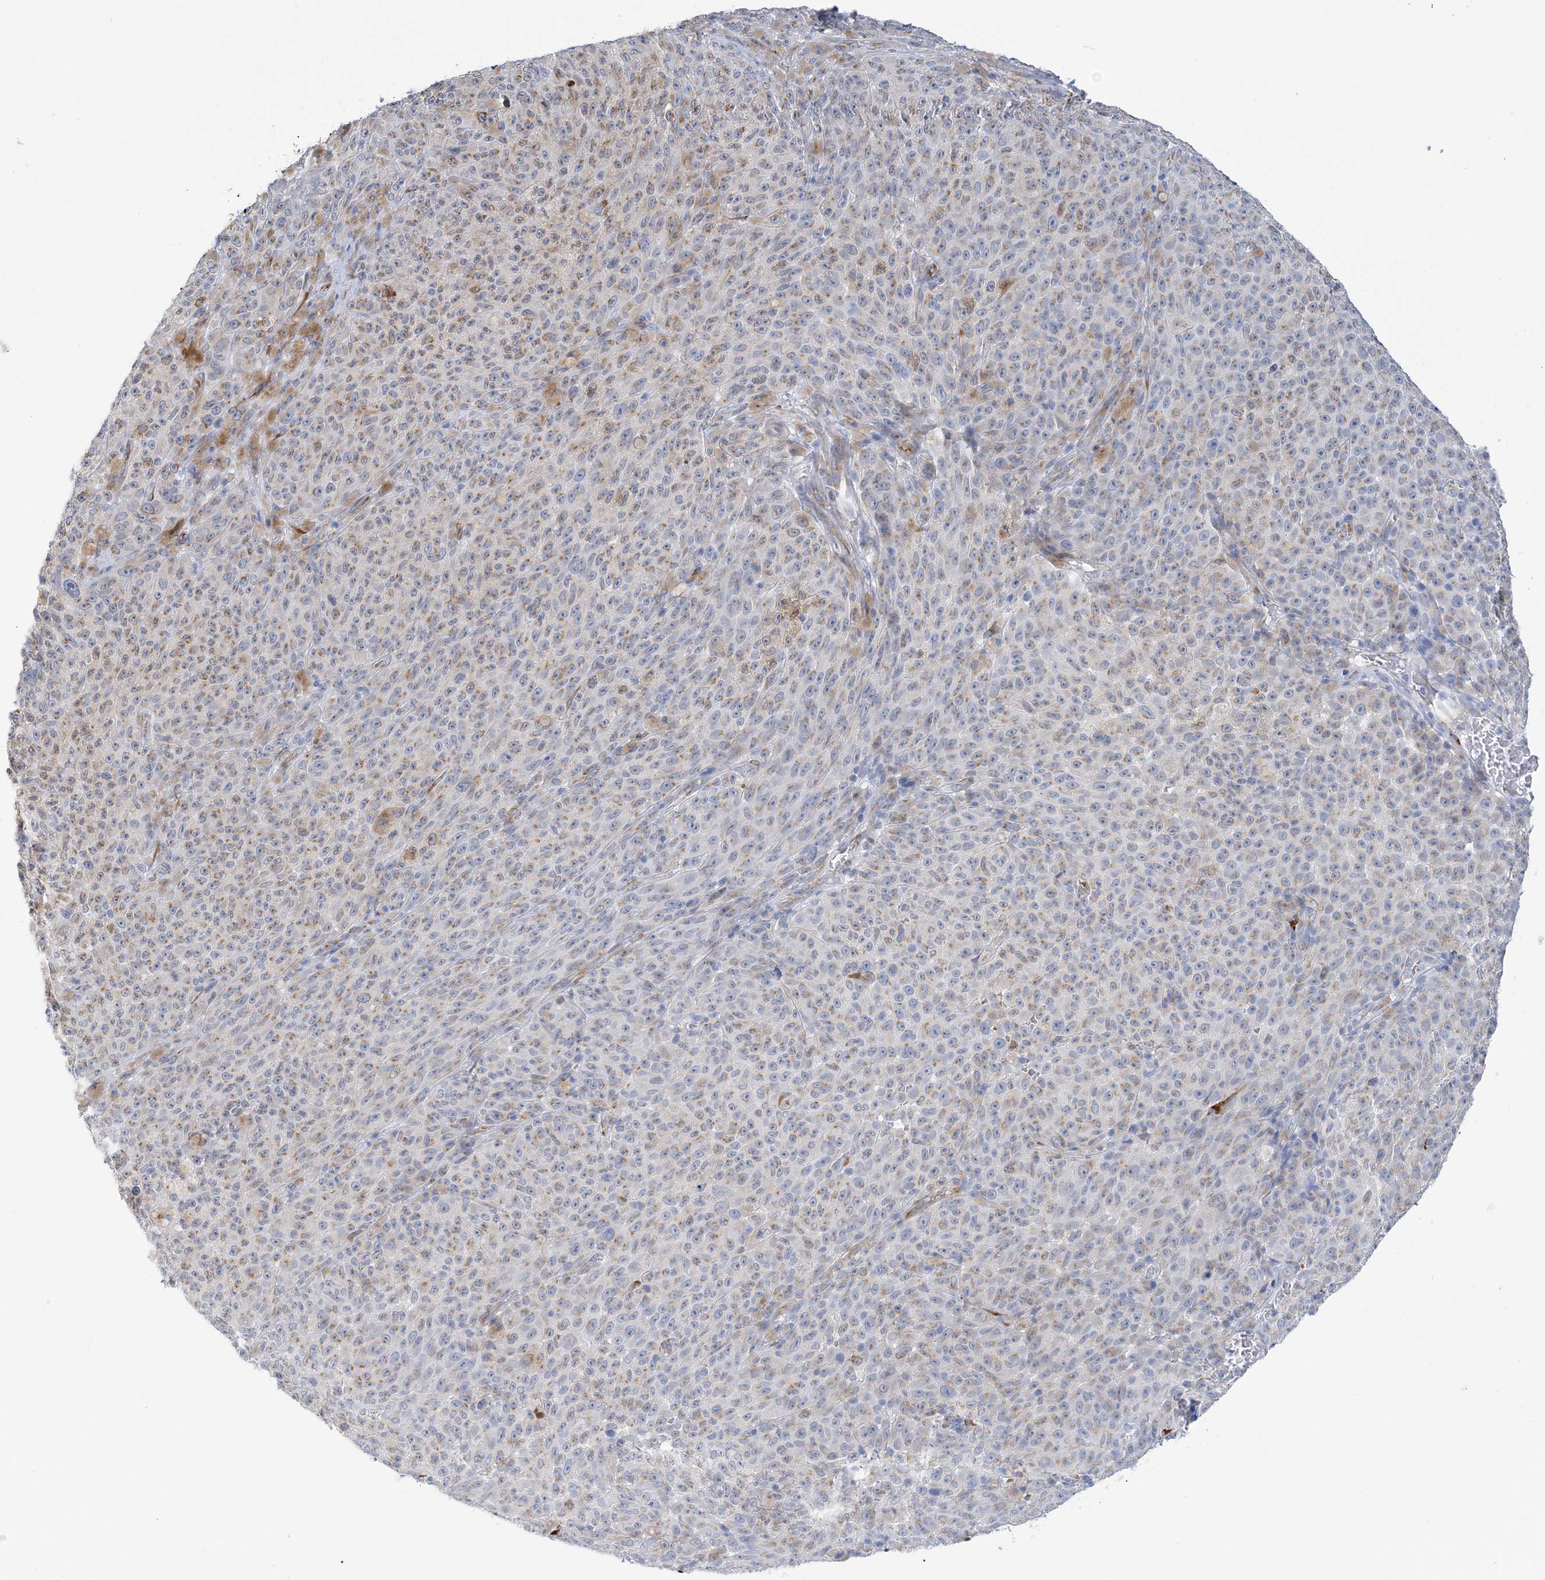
{"staining": {"intensity": "moderate", "quantity": "25%-75%", "location": "cytoplasmic/membranous"}, "tissue": "melanoma", "cell_type": "Tumor cells", "image_type": "cancer", "snomed": [{"axis": "morphology", "description": "Malignant melanoma, NOS"}, {"axis": "topography", "description": "Skin"}], "caption": "Immunohistochemistry of human malignant melanoma exhibits medium levels of moderate cytoplasmic/membranous positivity in approximately 25%-75% of tumor cells.", "gene": "PLEKHG4B", "patient": {"sex": "female", "age": 82}}